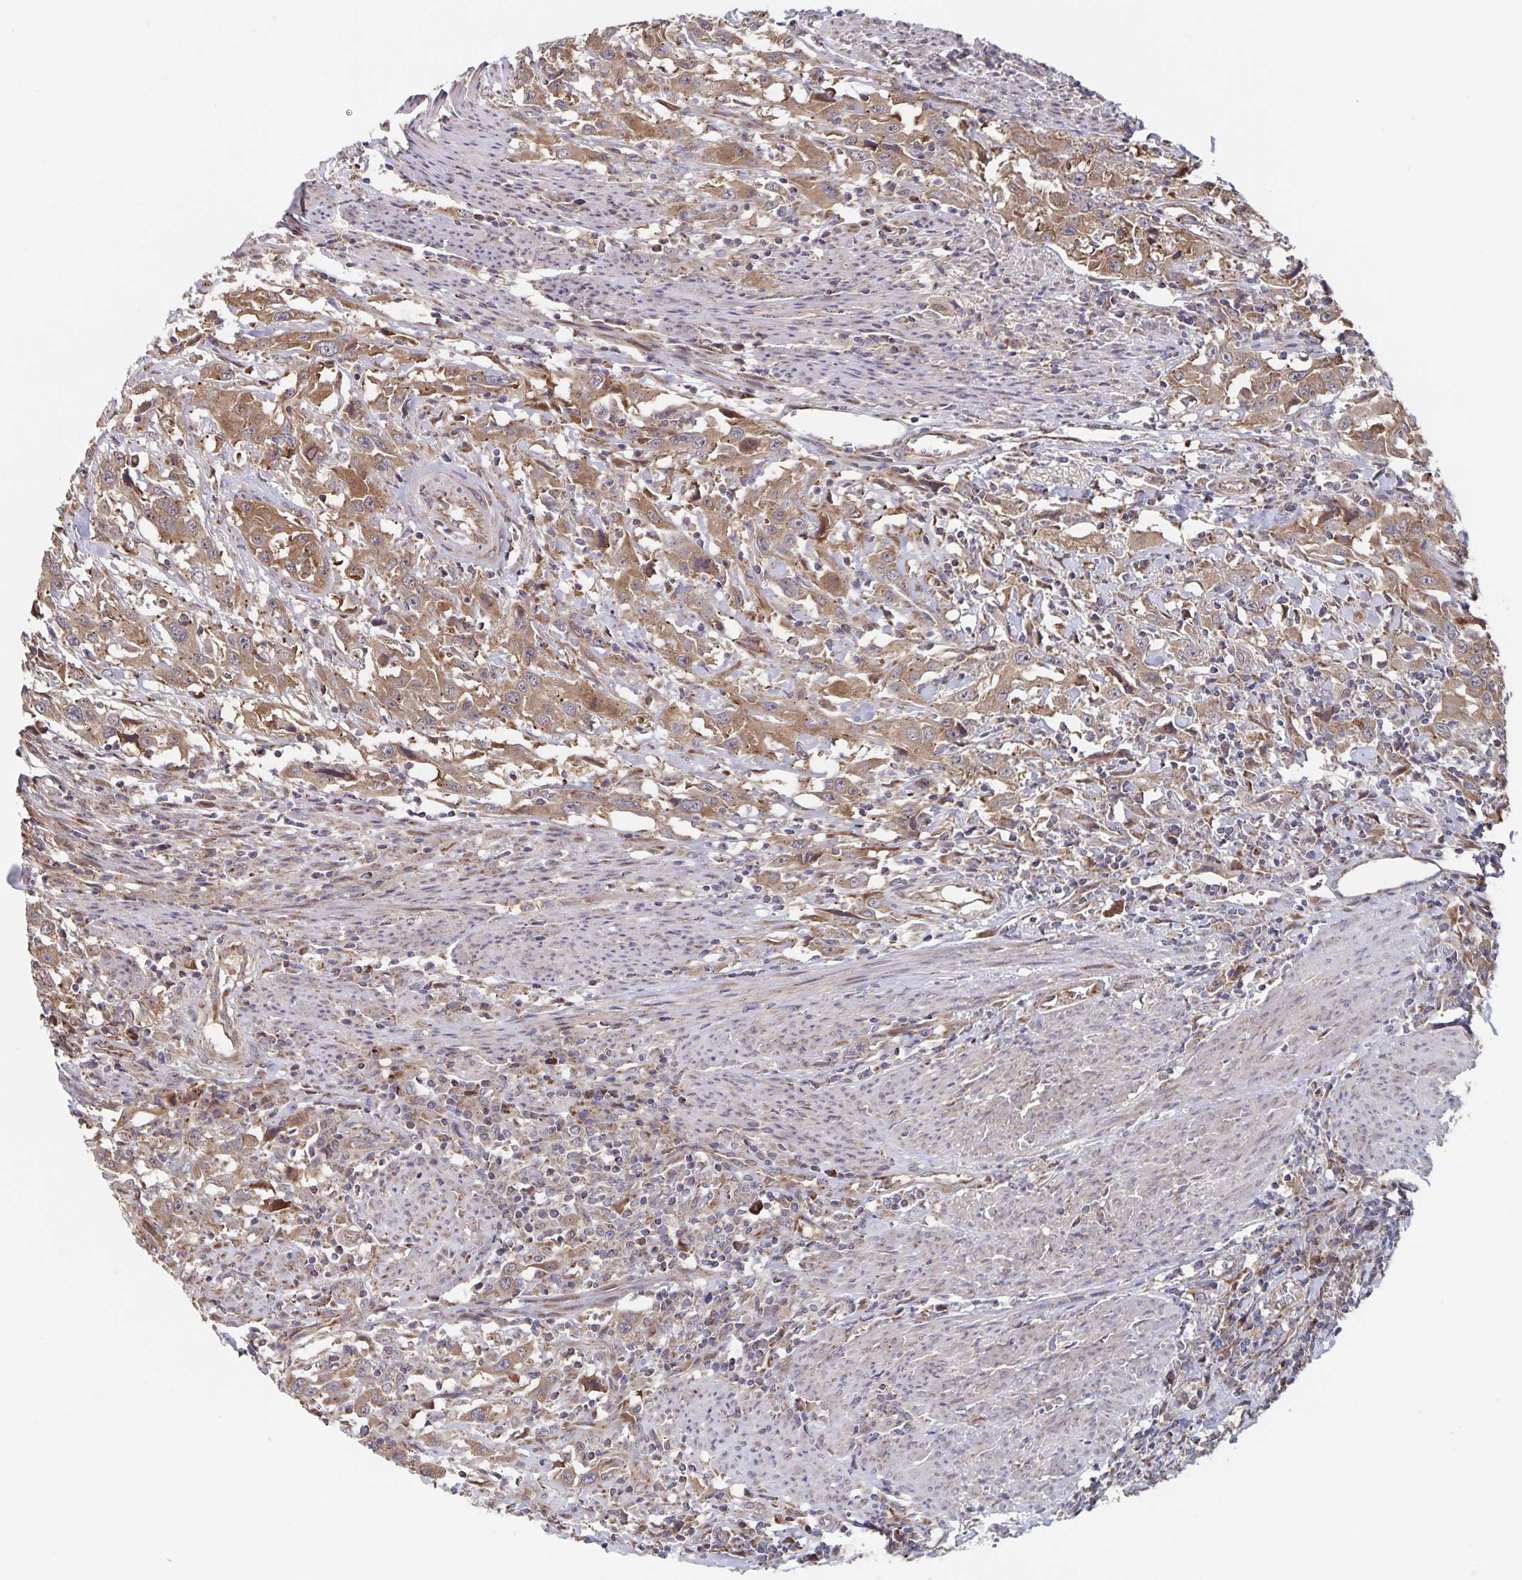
{"staining": {"intensity": "moderate", "quantity": ">75%", "location": "cytoplasmic/membranous"}, "tissue": "urothelial cancer", "cell_type": "Tumor cells", "image_type": "cancer", "snomed": [{"axis": "morphology", "description": "Urothelial carcinoma, High grade"}, {"axis": "topography", "description": "Urinary bladder"}], "caption": "IHC of high-grade urothelial carcinoma demonstrates medium levels of moderate cytoplasmic/membranous positivity in about >75% of tumor cells.", "gene": "ACACA", "patient": {"sex": "male", "age": 61}}